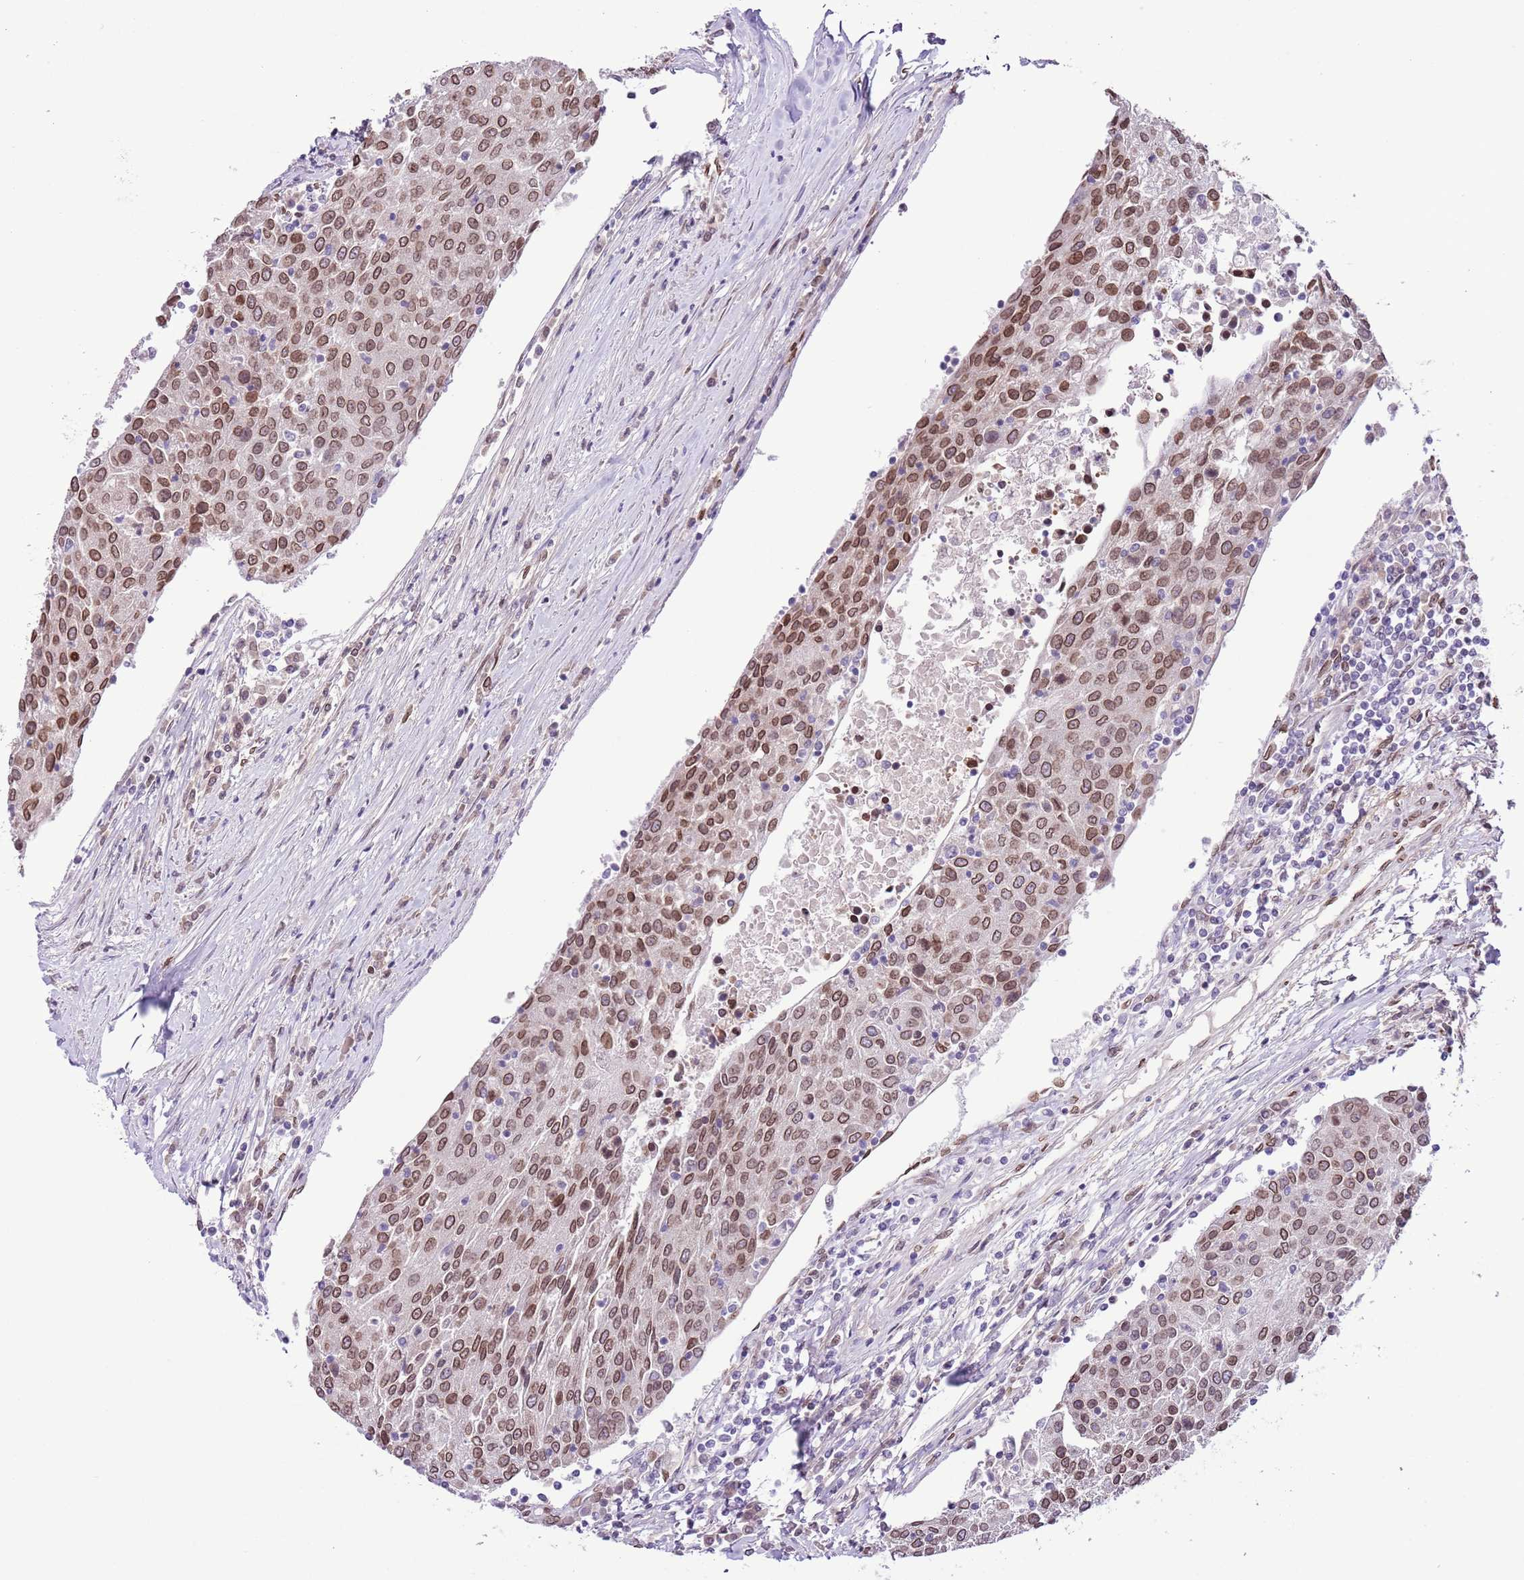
{"staining": {"intensity": "moderate", "quantity": ">75%", "location": "cytoplasmic/membranous,nuclear"}, "tissue": "urothelial cancer", "cell_type": "Tumor cells", "image_type": "cancer", "snomed": [{"axis": "morphology", "description": "Urothelial carcinoma, High grade"}, {"axis": "topography", "description": "Urinary bladder"}], "caption": "The micrograph displays staining of urothelial cancer, revealing moderate cytoplasmic/membranous and nuclear protein expression (brown color) within tumor cells. (Brightfield microscopy of DAB IHC at high magnification).", "gene": "ZGLP1", "patient": {"sex": "female", "age": 85}}